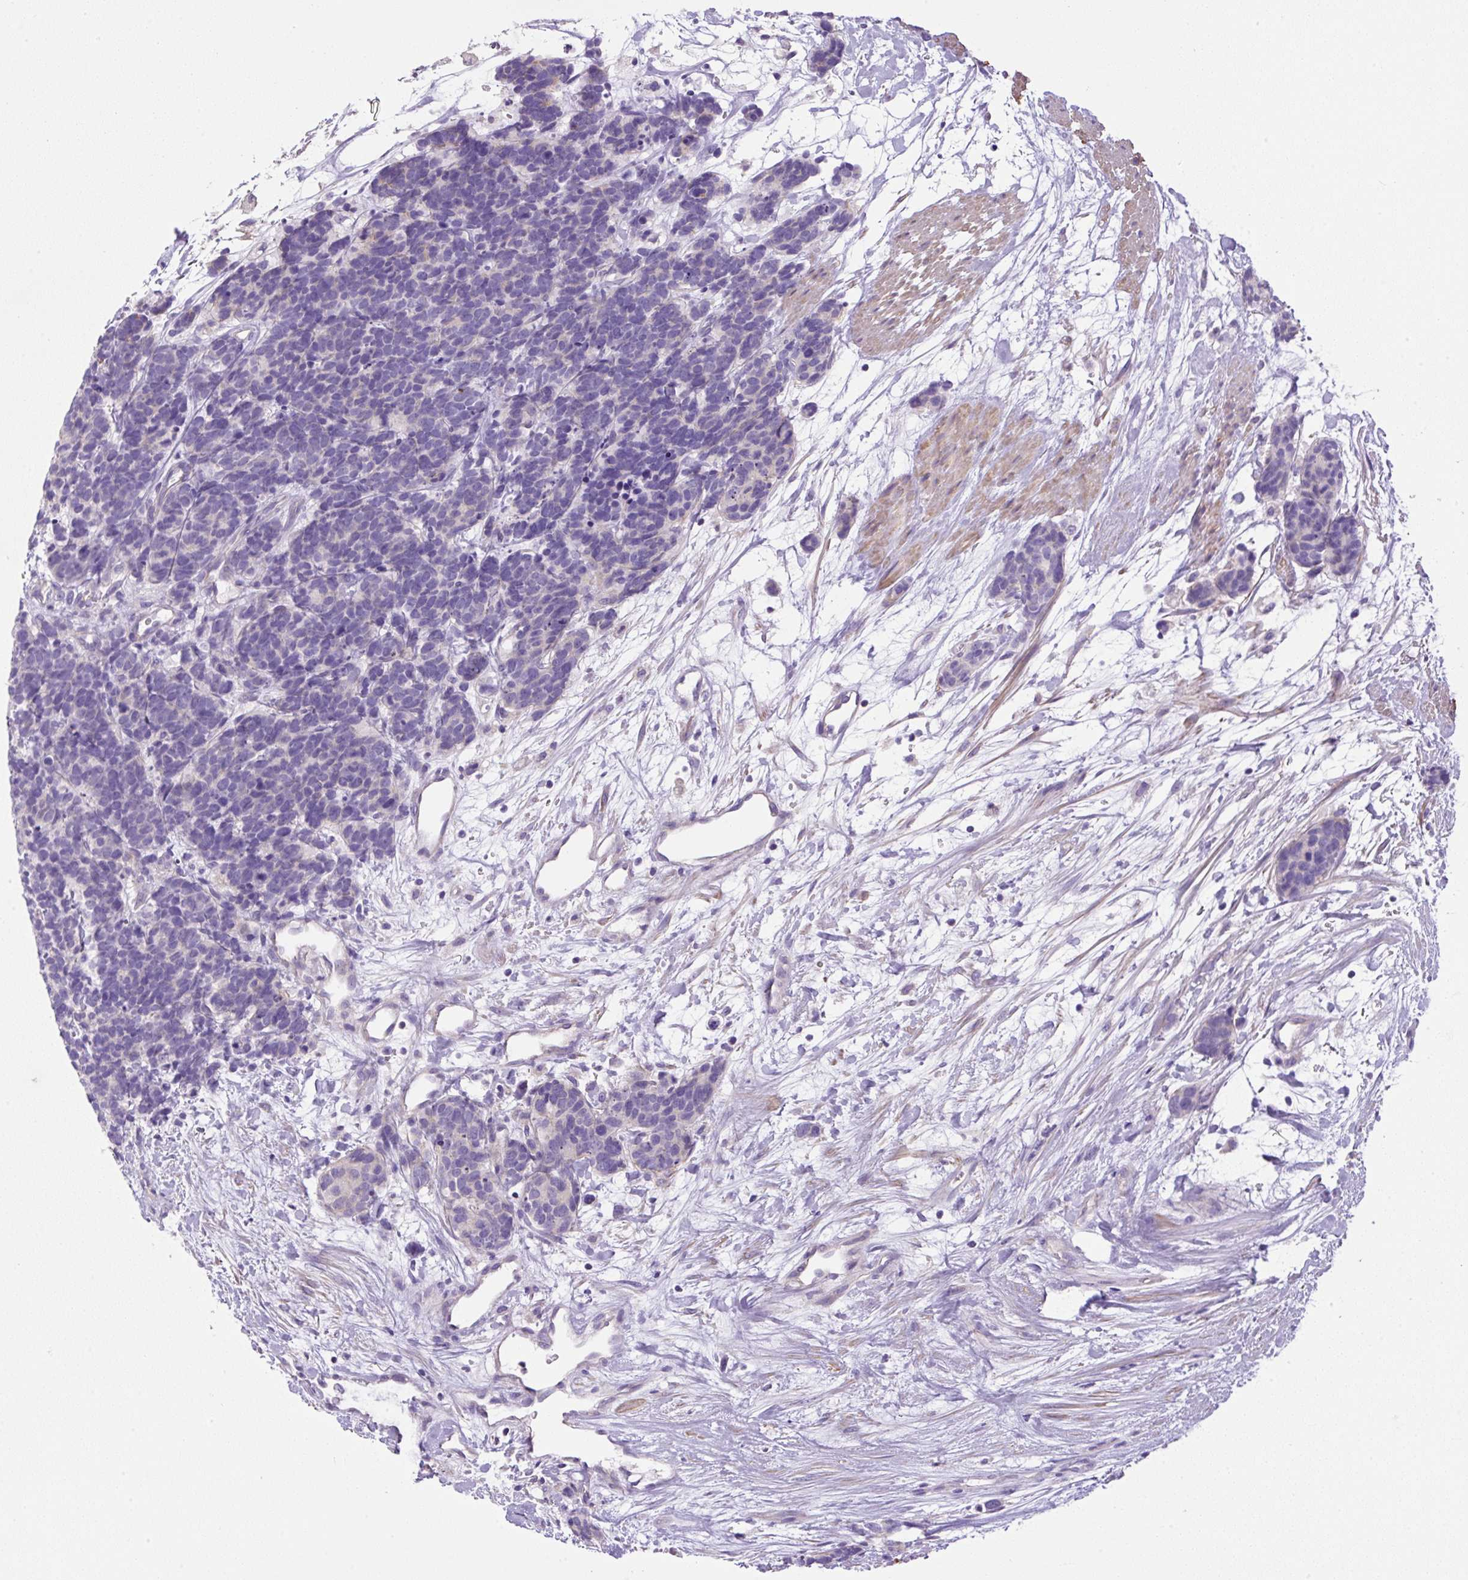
{"staining": {"intensity": "negative", "quantity": "none", "location": "none"}, "tissue": "carcinoid", "cell_type": "Tumor cells", "image_type": "cancer", "snomed": [{"axis": "morphology", "description": "Carcinoma, NOS"}, {"axis": "morphology", "description": "Carcinoid, malignant, NOS"}, {"axis": "topography", "description": "Prostate"}], "caption": "Immunohistochemistry (IHC) of human carcinoid (malignant) displays no staining in tumor cells.", "gene": "NPTN", "patient": {"sex": "male", "age": 57}}